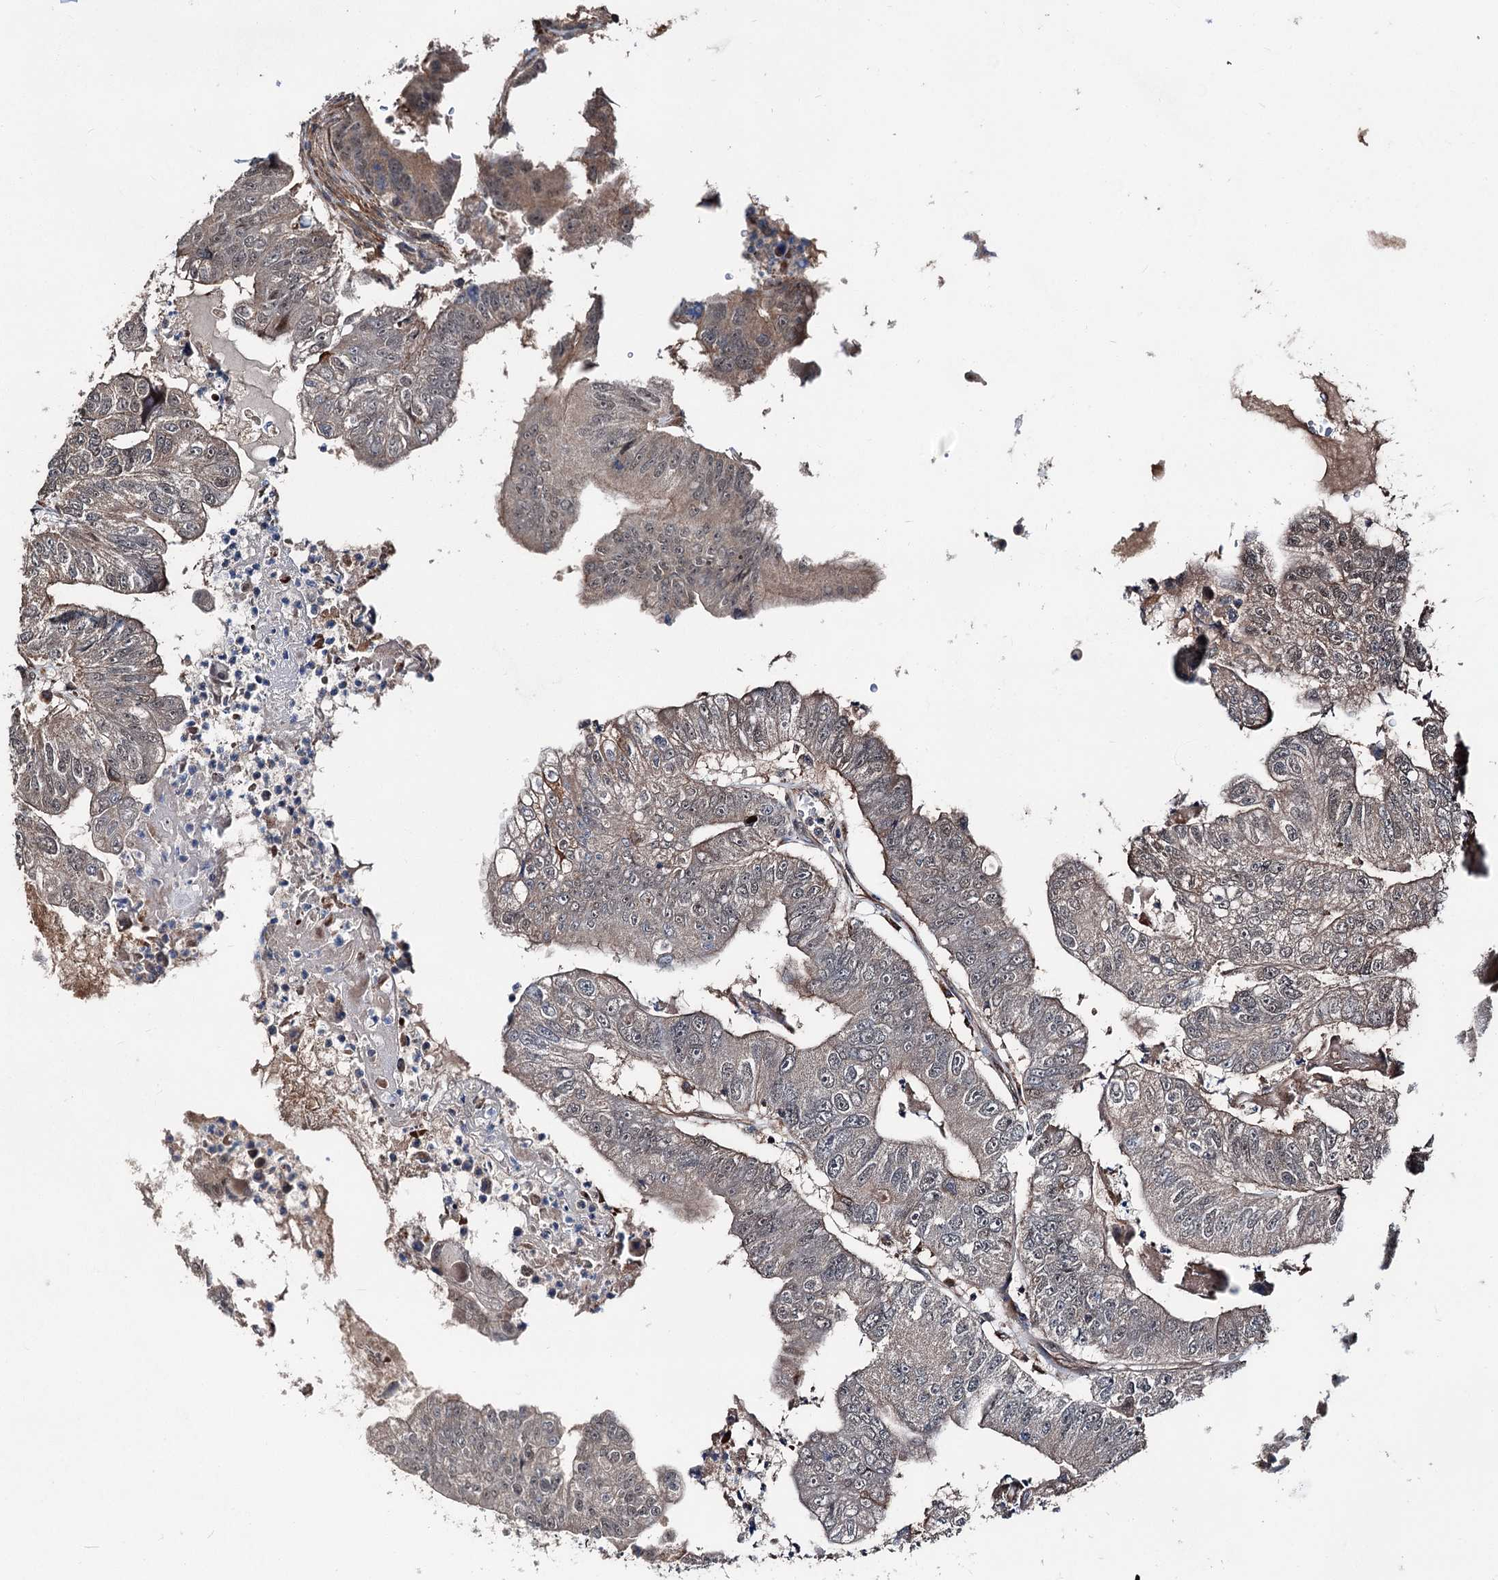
{"staining": {"intensity": "negative", "quantity": "none", "location": "none"}, "tissue": "colorectal cancer", "cell_type": "Tumor cells", "image_type": "cancer", "snomed": [{"axis": "morphology", "description": "Adenocarcinoma, NOS"}, {"axis": "topography", "description": "Colon"}], "caption": "An image of adenocarcinoma (colorectal) stained for a protein exhibits no brown staining in tumor cells. The staining is performed using DAB (3,3'-diaminobenzidine) brown chromogen with nuclei counter-stained in using hematoxylin.", "gene": "PSMD13", "patient": {"sex": "female", "age": 67}}